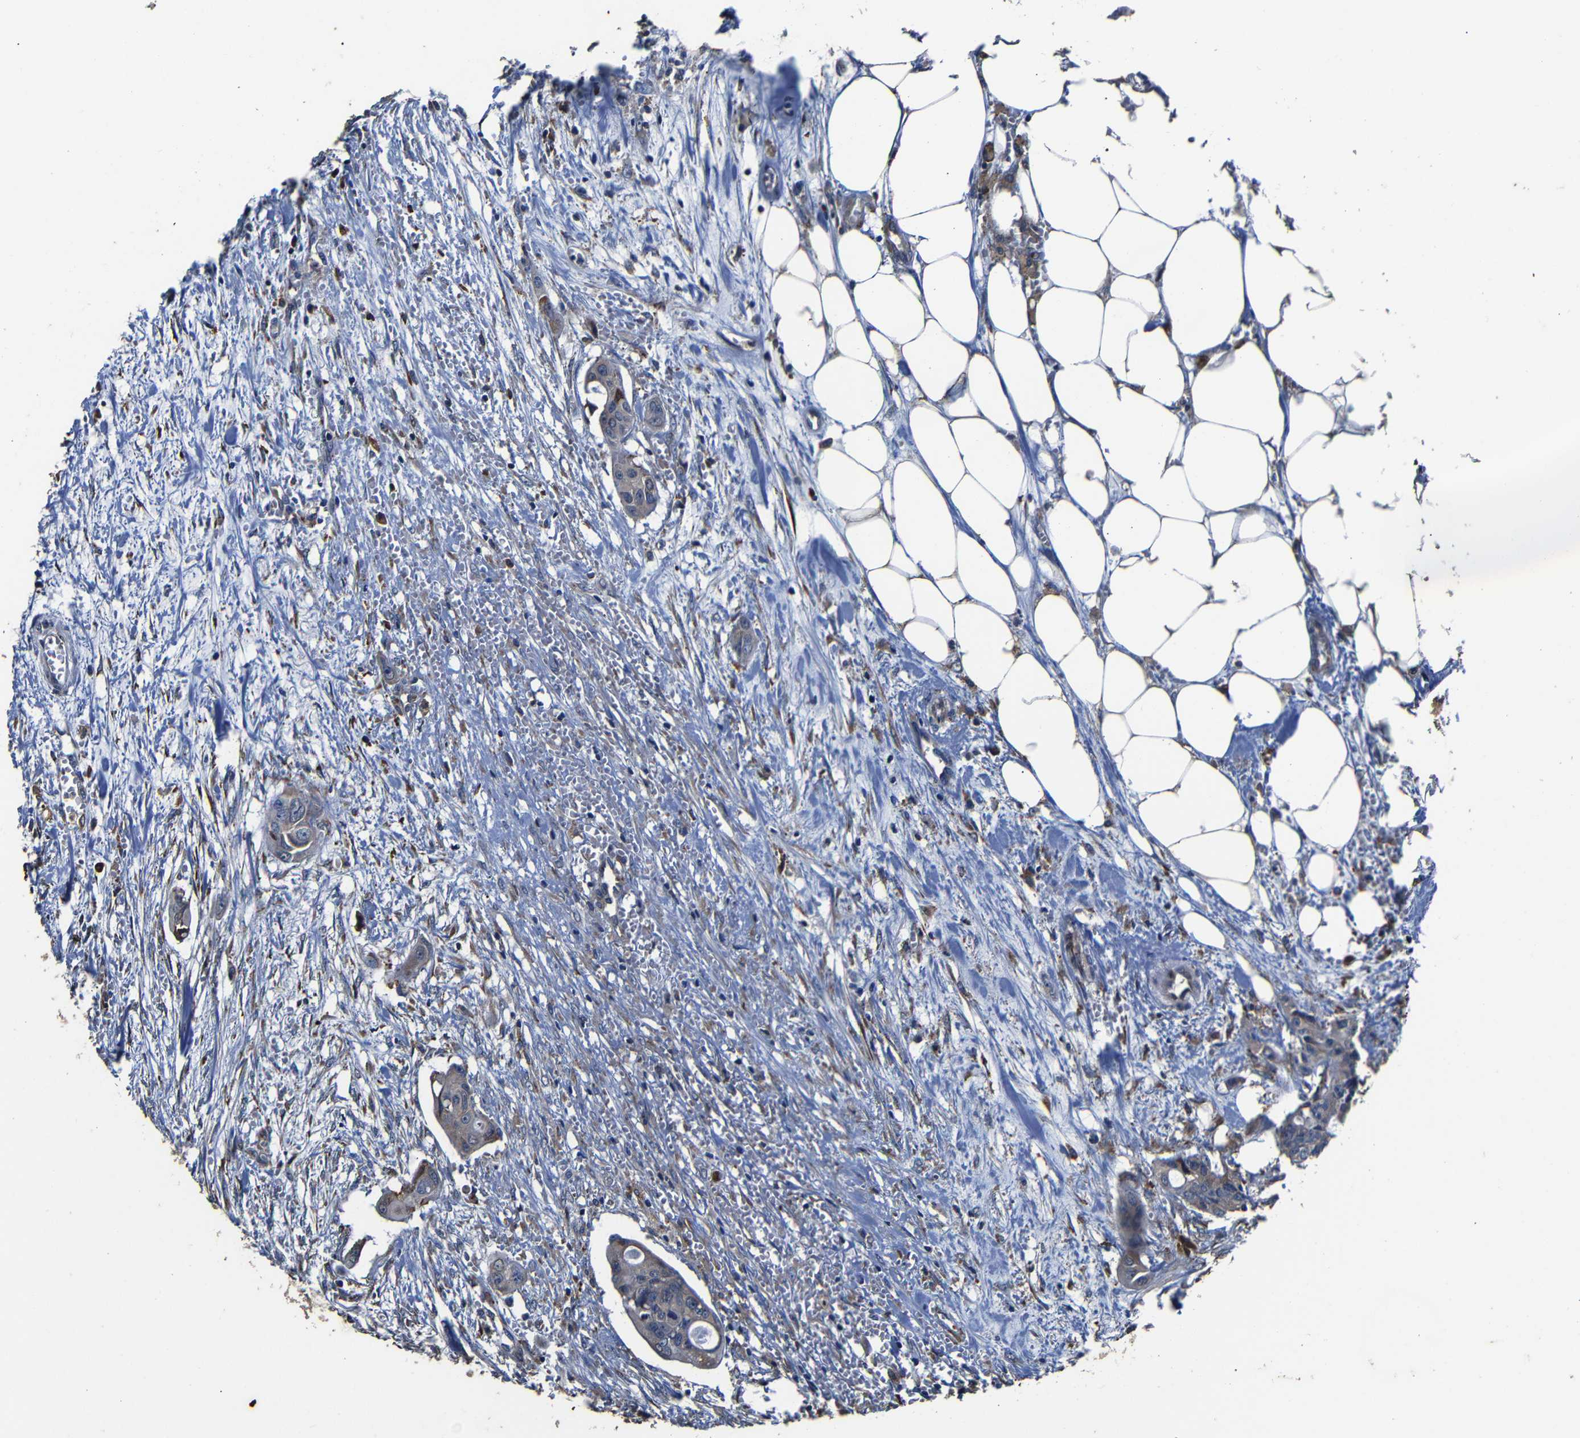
{"staining": {"intensity": "weak", "quantity": "<25%", "location": "cytoplasmic/membranous"}, "tissue": "colorectal cancer", "cell_type": "Tumor cells", "image_type": "cancer", "snomed": [{"axis": "morphology", "description": "Adenocarcinoma, NOS"}, {"axis": "topography", "description": "Colon"}], "caption": "High power microscopy micrograph of an IHC histopathology image of colorectal cancer (adenocarcinoma), revealing no significant expression in tumor cells.", "gene": "SCN9A", "patient": {"sex": "female", "age": 57}}